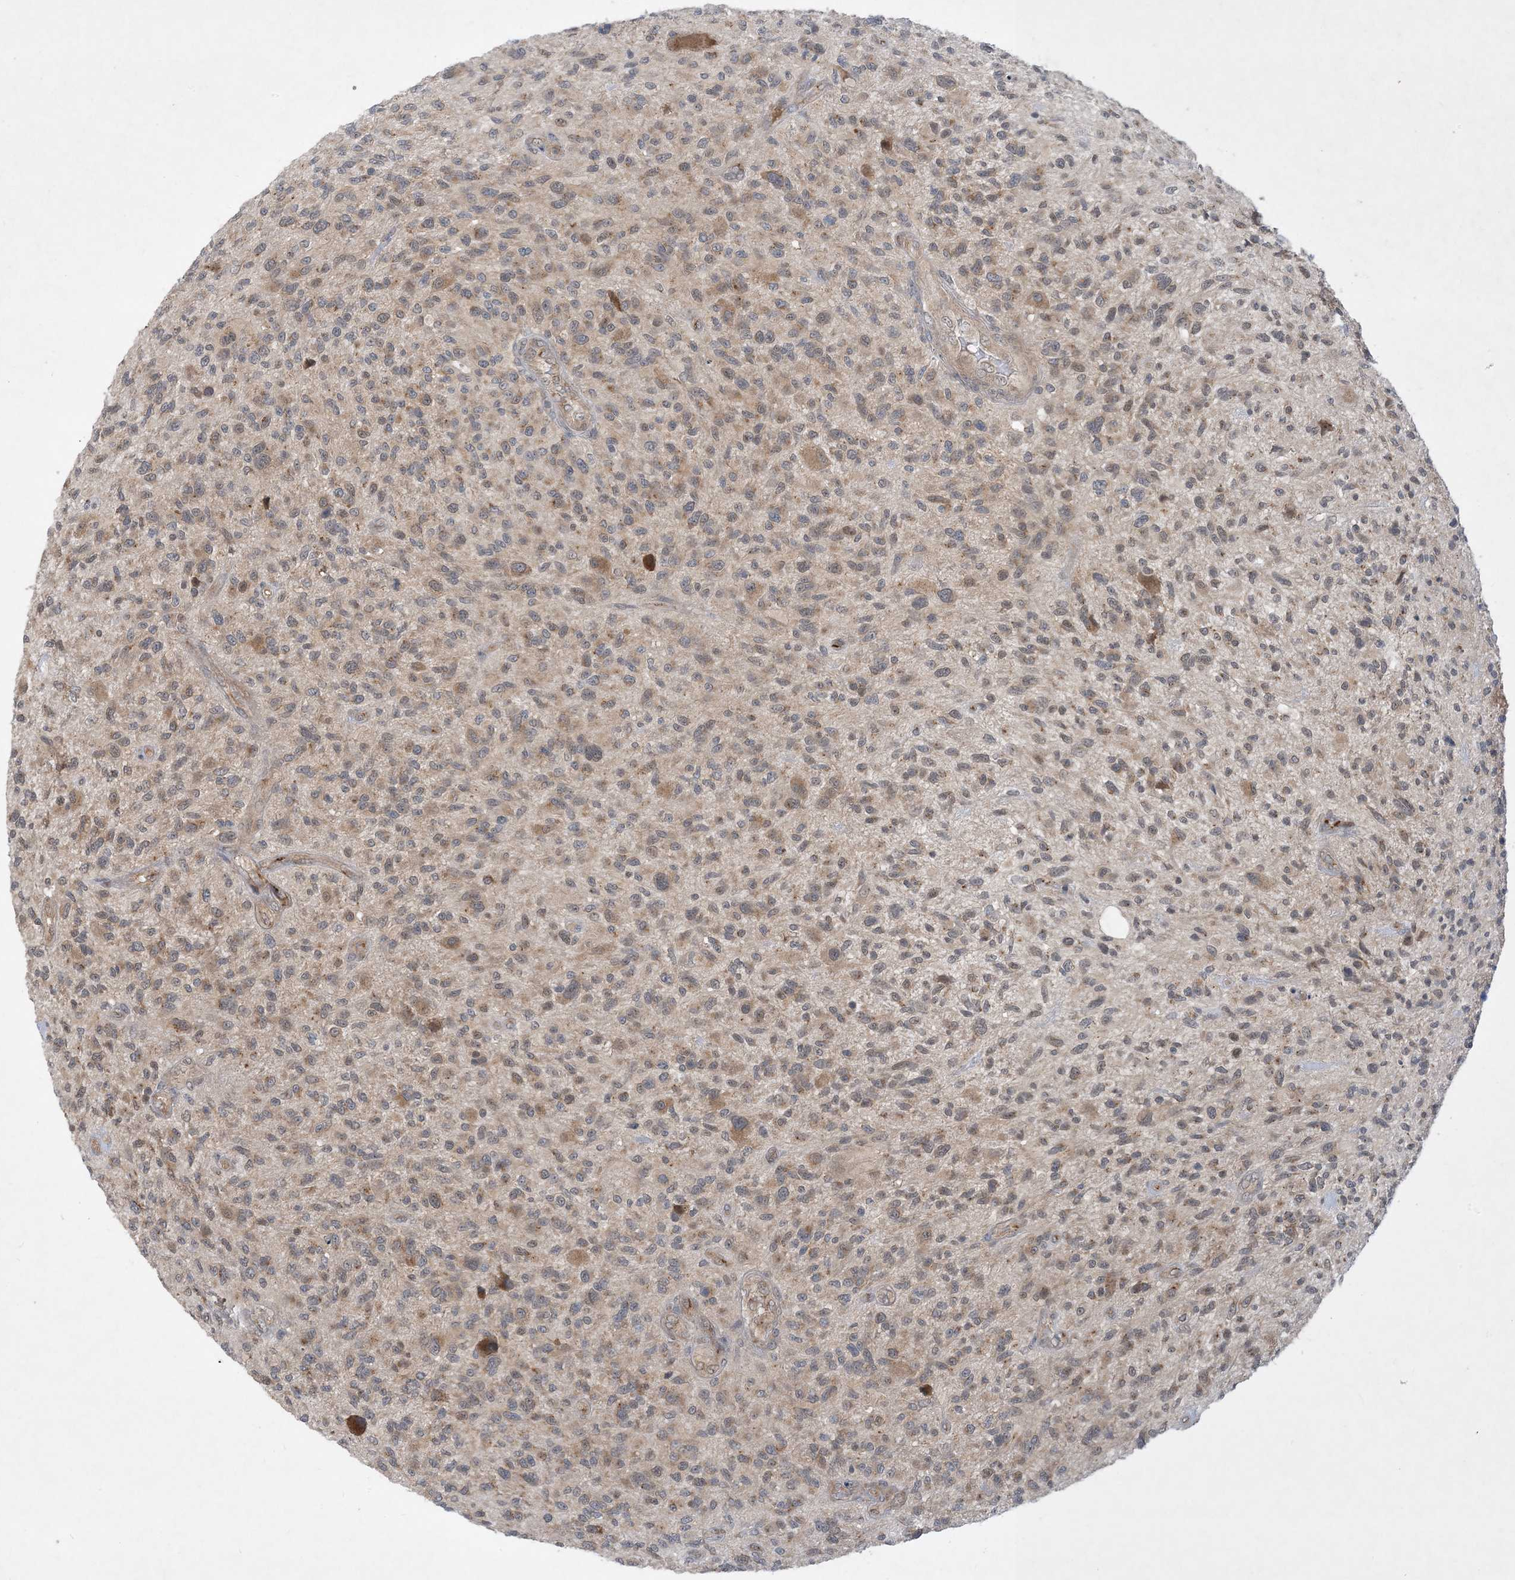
{"staining": {"intensity": "weak", "quantity": "25%-75%", "location": "cytoplasmic/membranous"}, "tissue": "glioma", "cell_type": "Tumor cells", "image_type": "cancer", "snomed": [{"axis": "morphology", "description": "Glioma, malignant, High grade"}, {"axis": "topography", "description": "Brain"}], "caption": "Brown immunohistochemical staining in human malignant high-grade glioma exhibits weak cytoplasmic/membranous positivity in about 25%-75% of tumor cells.", "gene": "TINAG", "patient": {"sex": "male", "age": 47}}